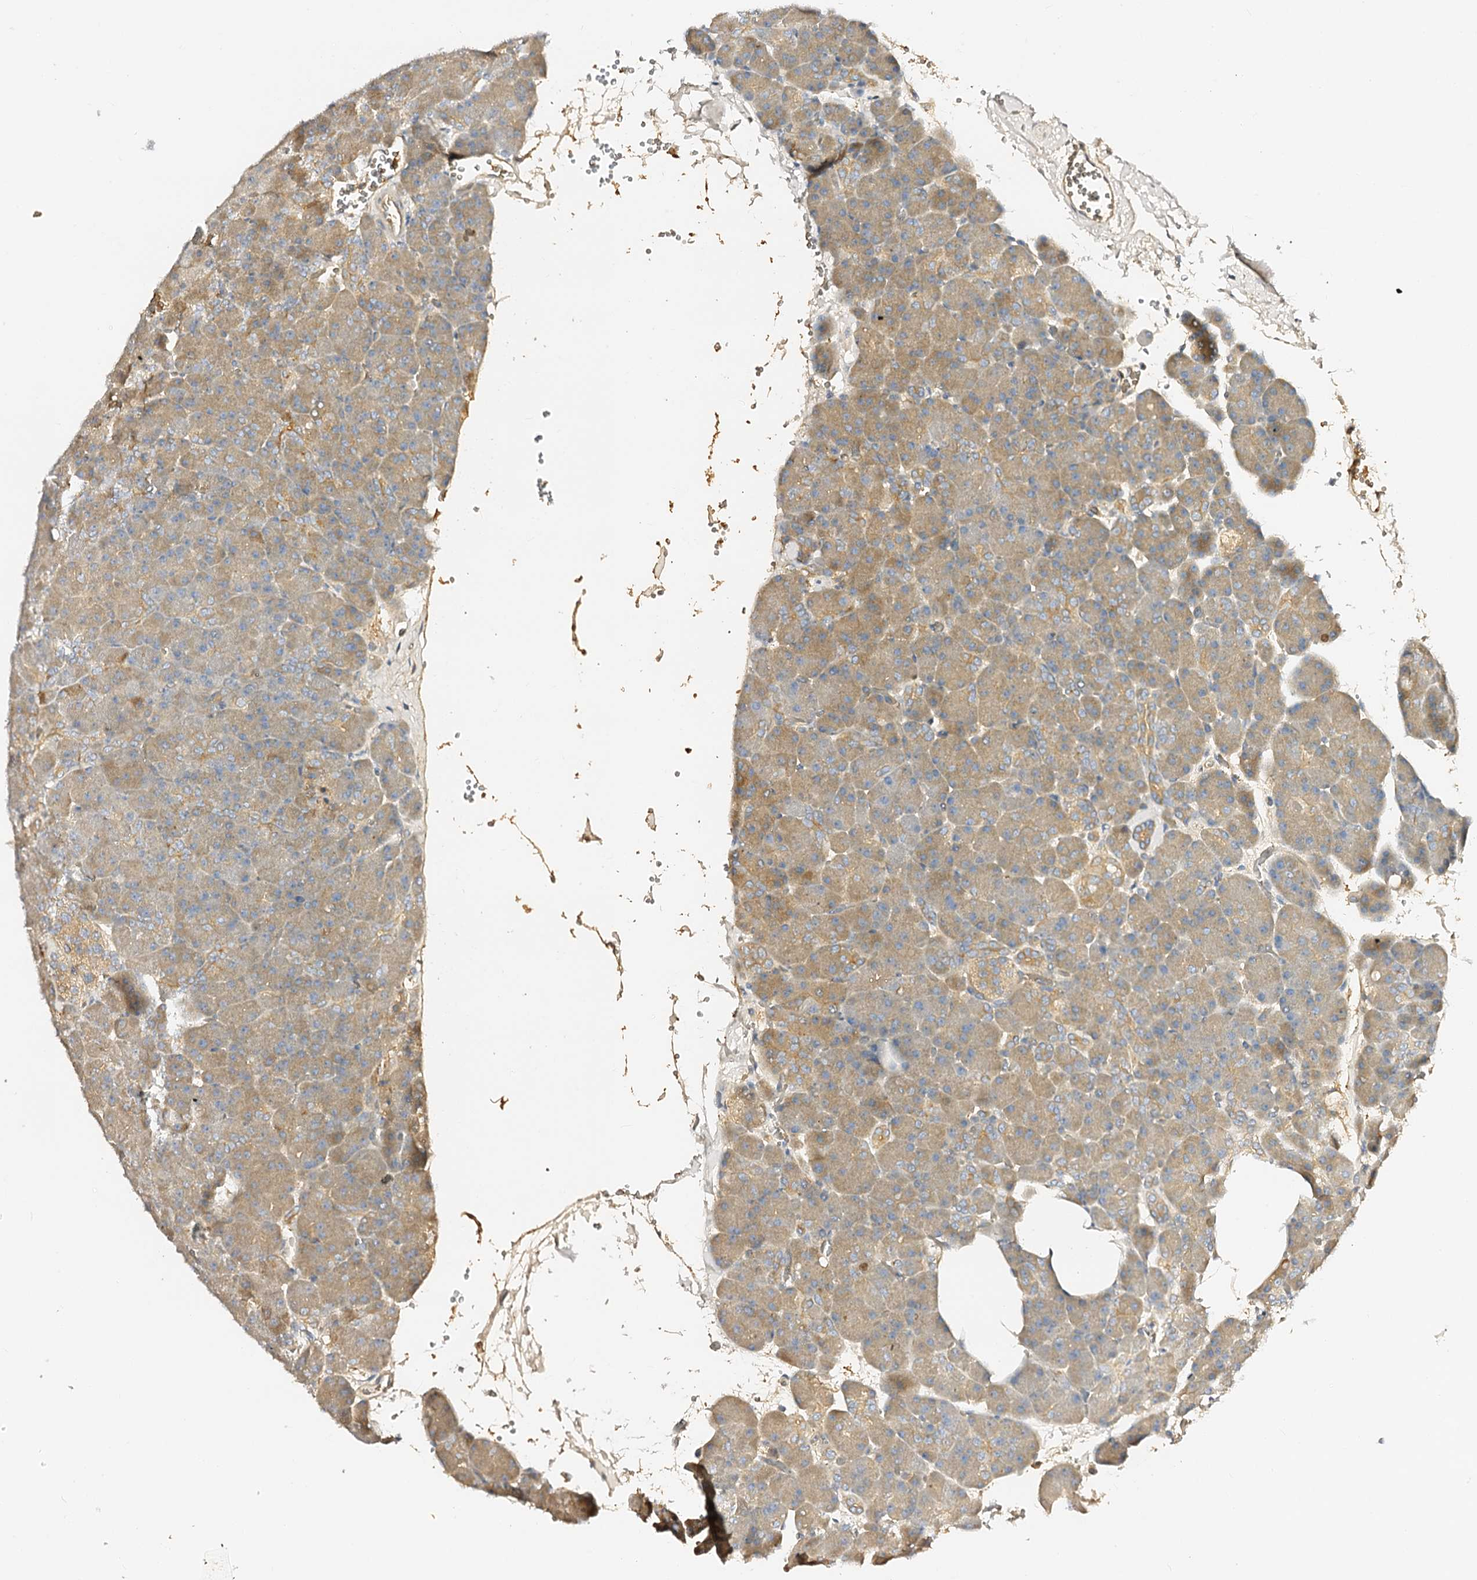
{"staining": {"intensity": "moderate", "quantity": "25%-75%", "location": "cytoplasmic/membranous"}, "tissue": "pancreas", "cell_type": "Exocrine glandular cells", "image_type": "normal", "snomed": [{"axis": "morphology", "description": "Normal tissue, NOS"}, {"axis": "morphology", "description": "Carcinoid, malignant, NOS"}, {"axis": "topography", "description": "Pancreas"}], "caption": "Normal pancreas was stained to show a protein in brown. There is medium levels of moderate cytoplasmic/membranous expression in approximately 25%-75% of exocrine glandular cells.", "gene": "CSKMT", "patient": {"sex": "female", "age": 35}}